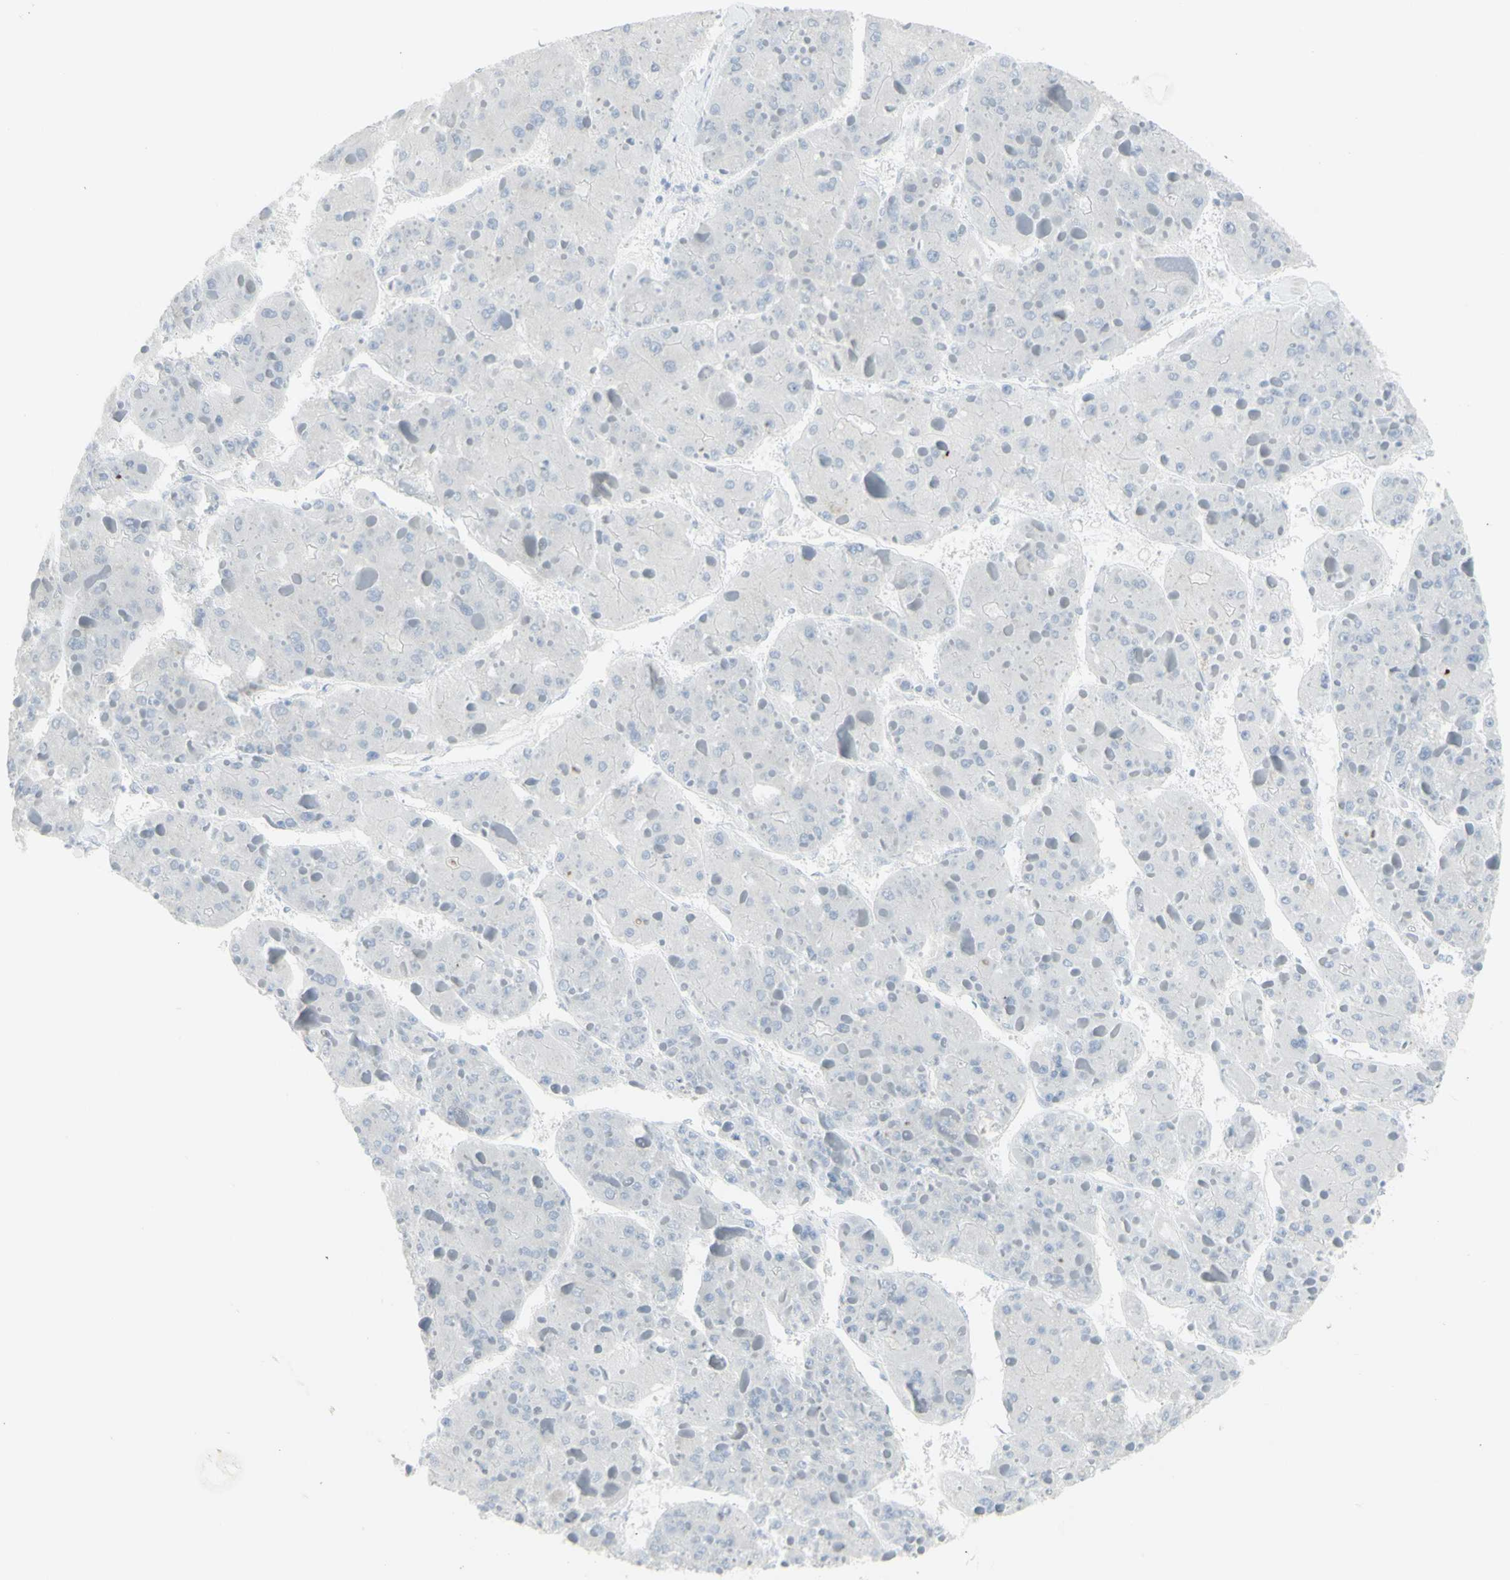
{"staining": {"intensity": "negative", "quantity": "none", "location": "none"}, "tissue": "liver cancer", "cell_type": "Tumor cells", "image_type": "cancer", "snomed": [{"axis": "morphology", "description": "Carcinoma, Hepatocellular, NOS"}, {"axis": "topography", "description": "Liver"}], "caption": "The image shows no staining of tumor cells in hepatocellular carcinoma (liver).", "gene": "ENSG00000198211", "patient": {"sex": "female", "age": 73}}